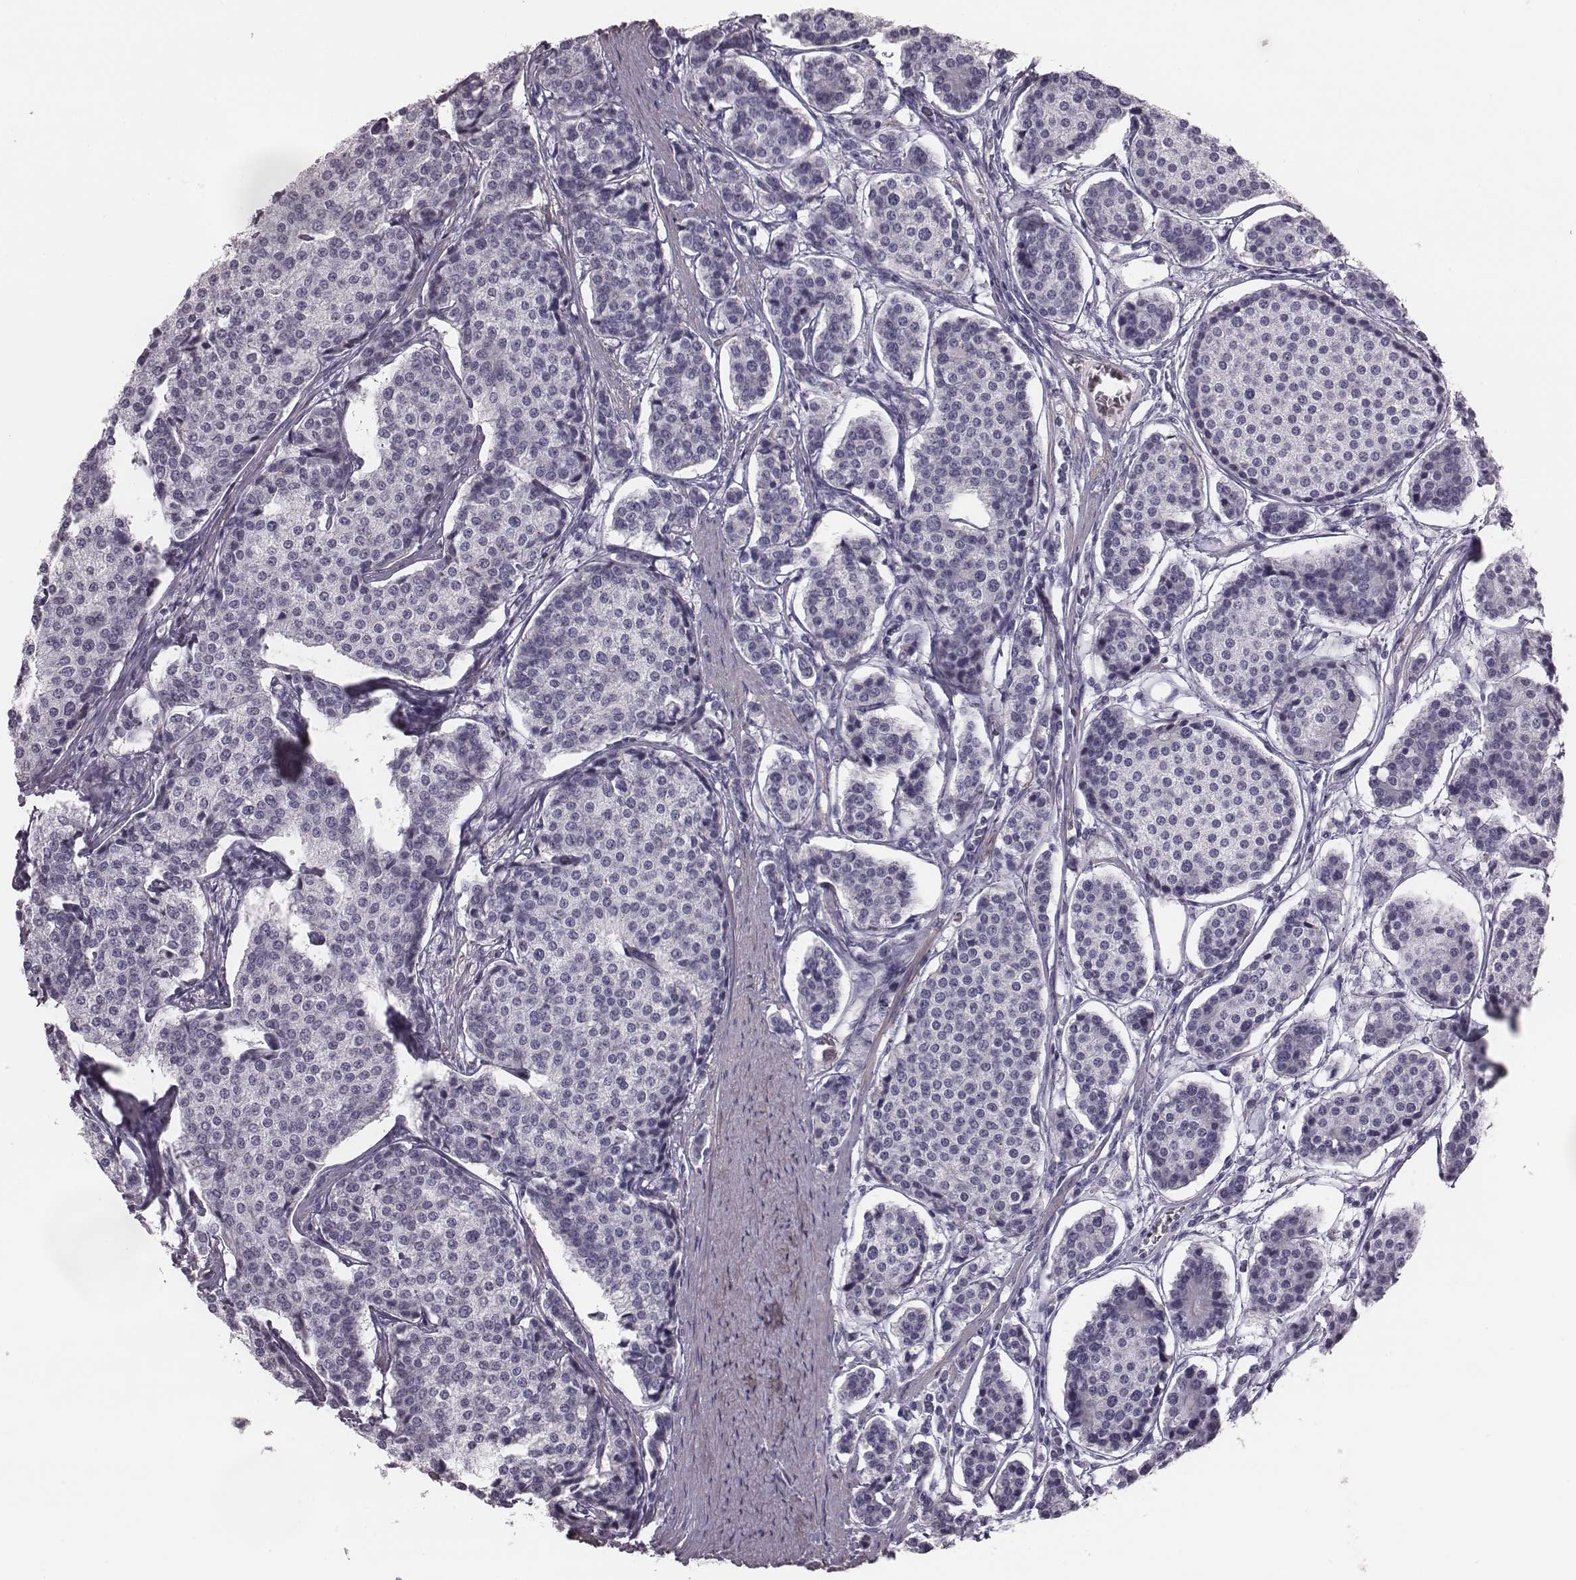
{"staining": {"intensity": "negative", "quantity": "none", "location": "none"}, "tissue": "carcinoid", "cell_type": "Tumor cells", "image_type": "cancer", "snomed": [{"axis": "morphology", "description": "Carcinoid, malignant, NOS"}, {"axis": "topography", "description": "Small intestine"}], "caption": "Photomicrograph shows no protein positivity in tumor cells of malignant carcinoid tissue.", "gene": "CRISP1", "patient": {"sex": "female", "age": 65}}